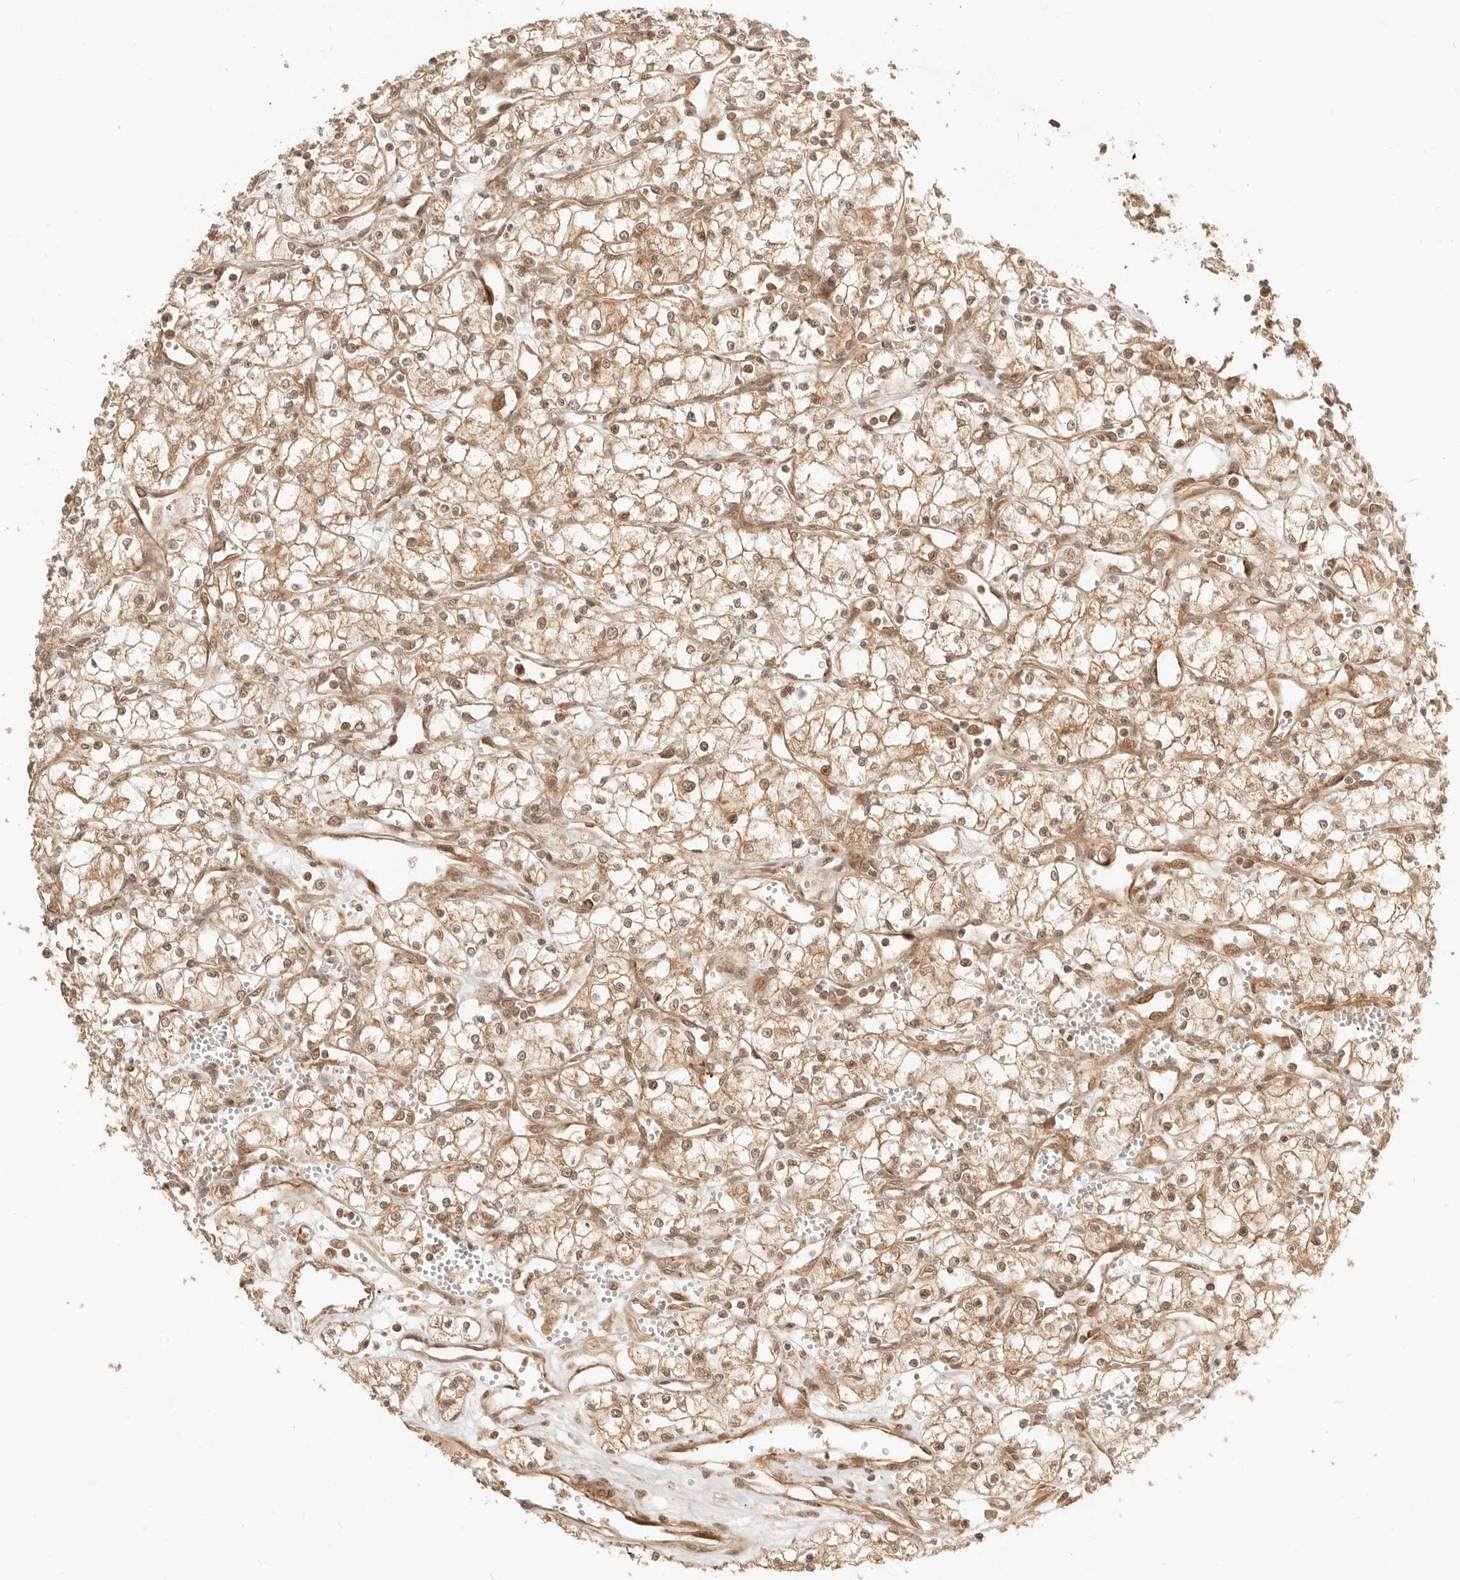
{"staining": {"intensity": "weak", "quantity": ">75%", "location": "cytoplasmic/membranous"}, "tissue": "renal cancer", "cell_type": "Tumor cells", "image_type": "cancer", "snomed": [{"axis": "morphology", "description": "Adenocarcinoma, NOS"}, {"axis": "topography", "description": "Kidney"}], "caption": "Human renal cancer (adenocarcinoma) stained for a protein (brown) displays weak cytoplasmic/membranous positive staining in about >75% of tumor cells.", "gene": "BAALC", "patient": {"sex": "male", "age": 59}}